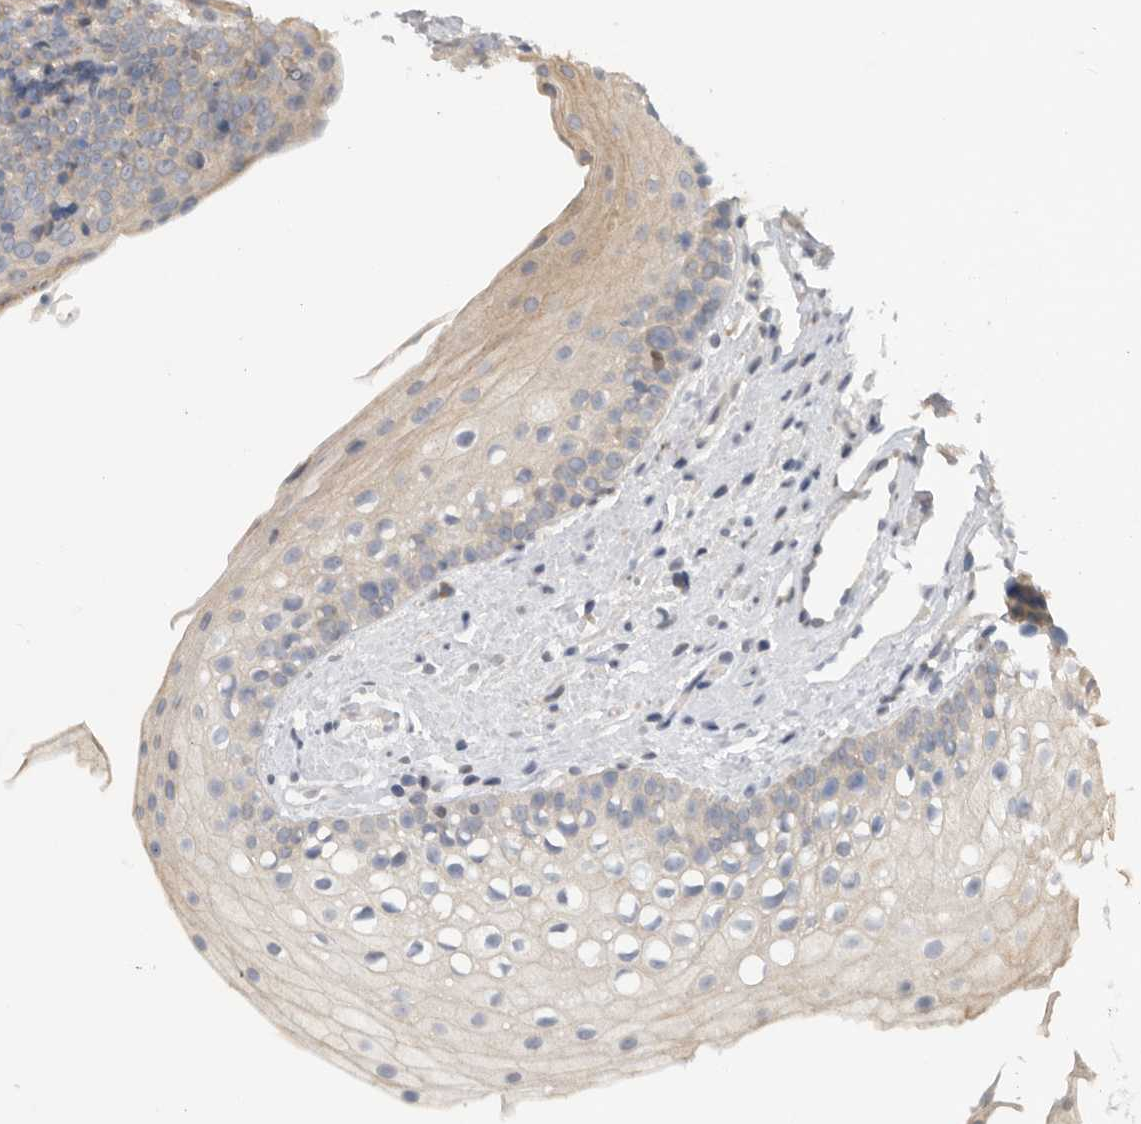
{"staining": {"intensity": "moderate", "quantity": "25%-75%", "location": "cytoplasmic/membranous"}, "tissue": "oral mucosa", "cell_type": "Squamous epithelial cells", "image_type": "normal", "snomed": [{"axis": "morphology", "description": "Normal tissue, NOS"}, {"axis": "topography", "description": "Oral tissue"}], "caption": "Protein staining of benign oral mucosa shows moderate cytoplasmic/membranous positivity in approximately 25%-75% of squamous epithelial cells. The protein is shown in brown color, while the nuclei are stained blue.", "gene": "KLK5", "patient": {"sex": "male", "age": 28}}